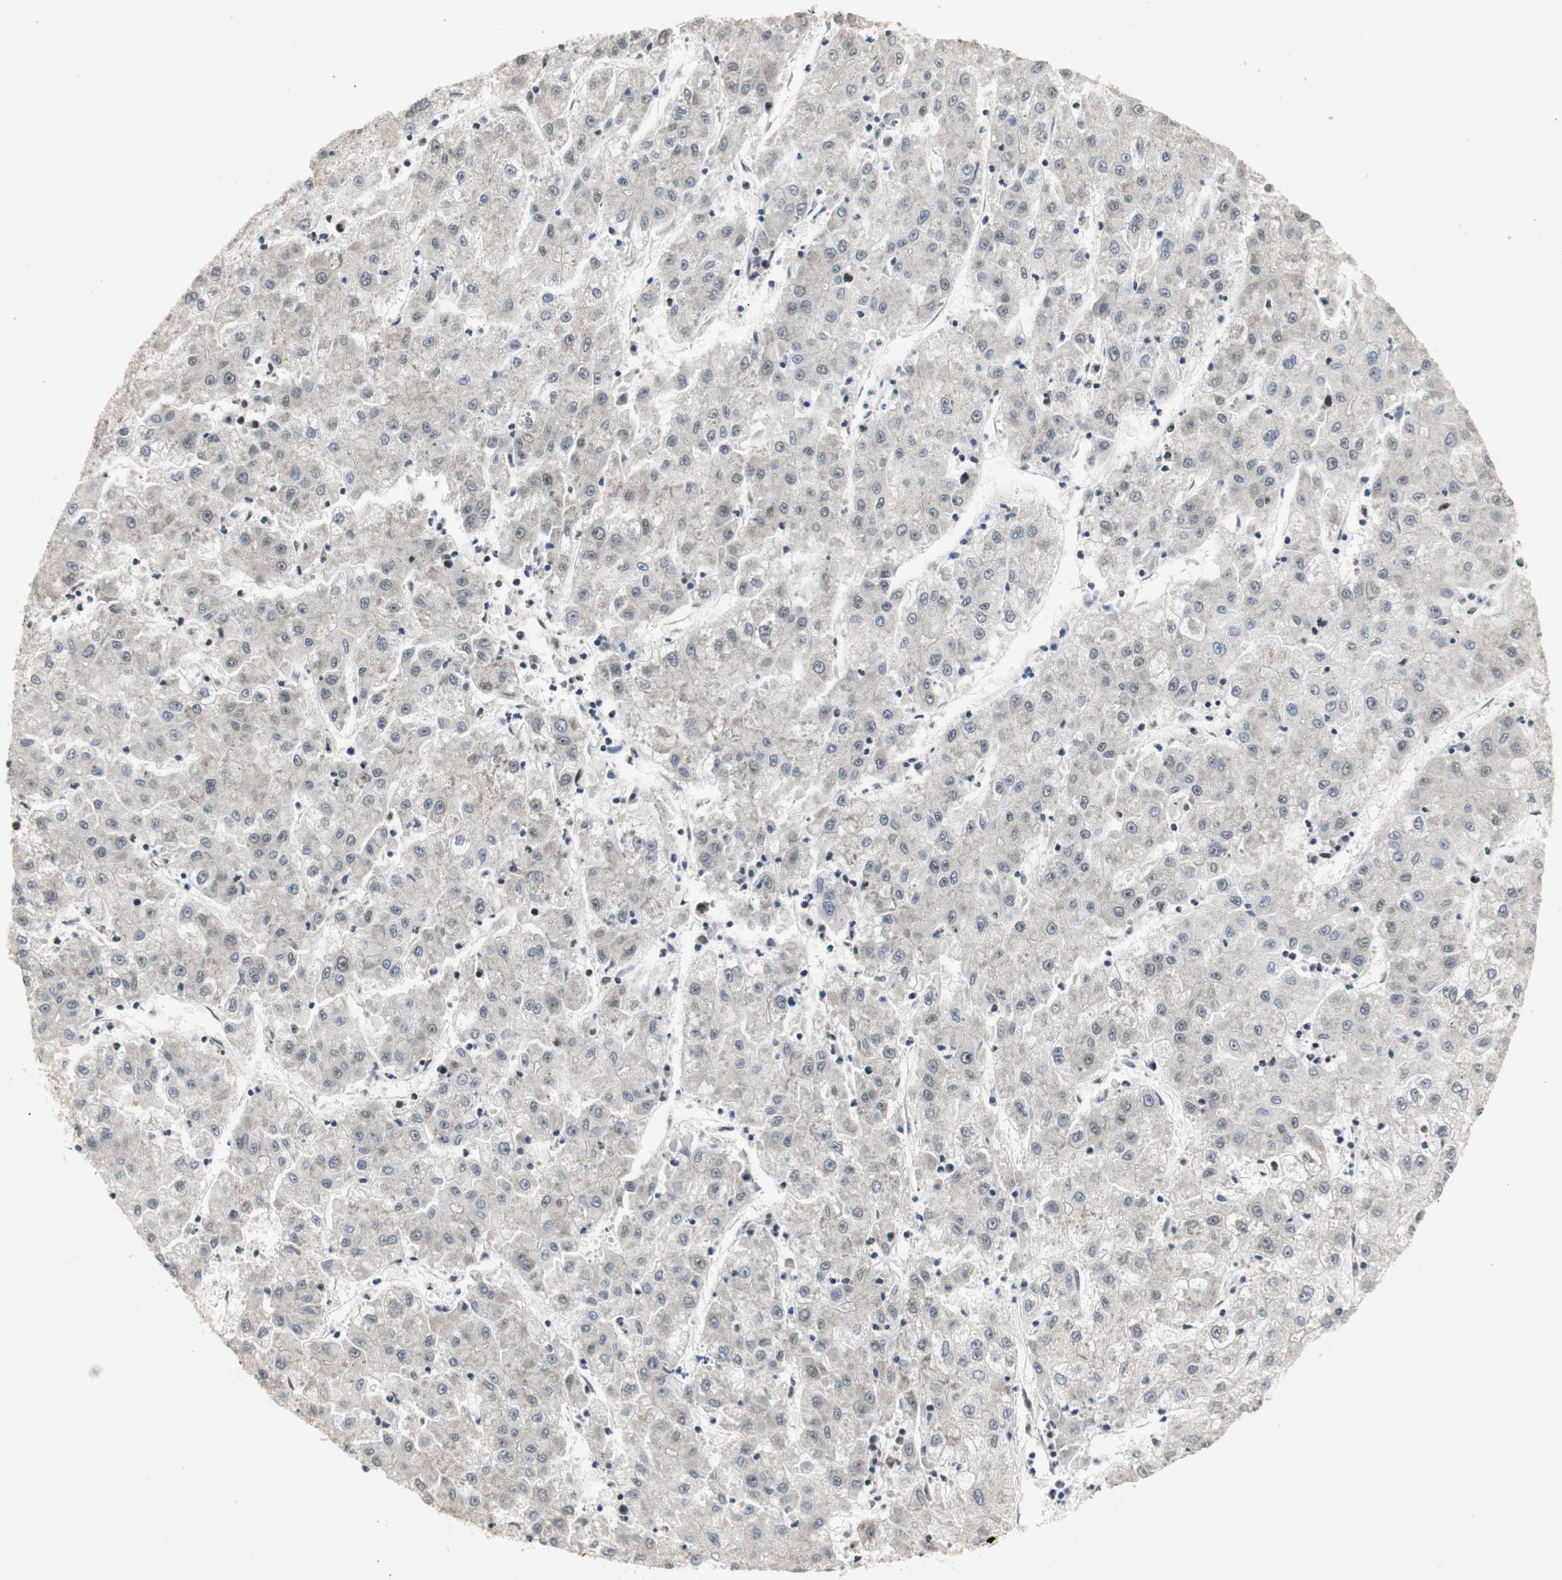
{"staining": {"intensity": "negative", "quantity": "none", "location": "none"}, "tissue": "liver cancer", "cell_type": "Tumor cells", "image_type": "cancer", "snomed": [{"axis": "morphology", "description": "Carcinoma, Hepatocellular, NOS"}, {"axis": "topography", "description": "Liver"}], "caption": "IHC of human liver hepatocellular carcinoma exhibits no staining in tumor cells.", "gene": "CSNK2B", "patient": {"sex": "male", "age": 72}}